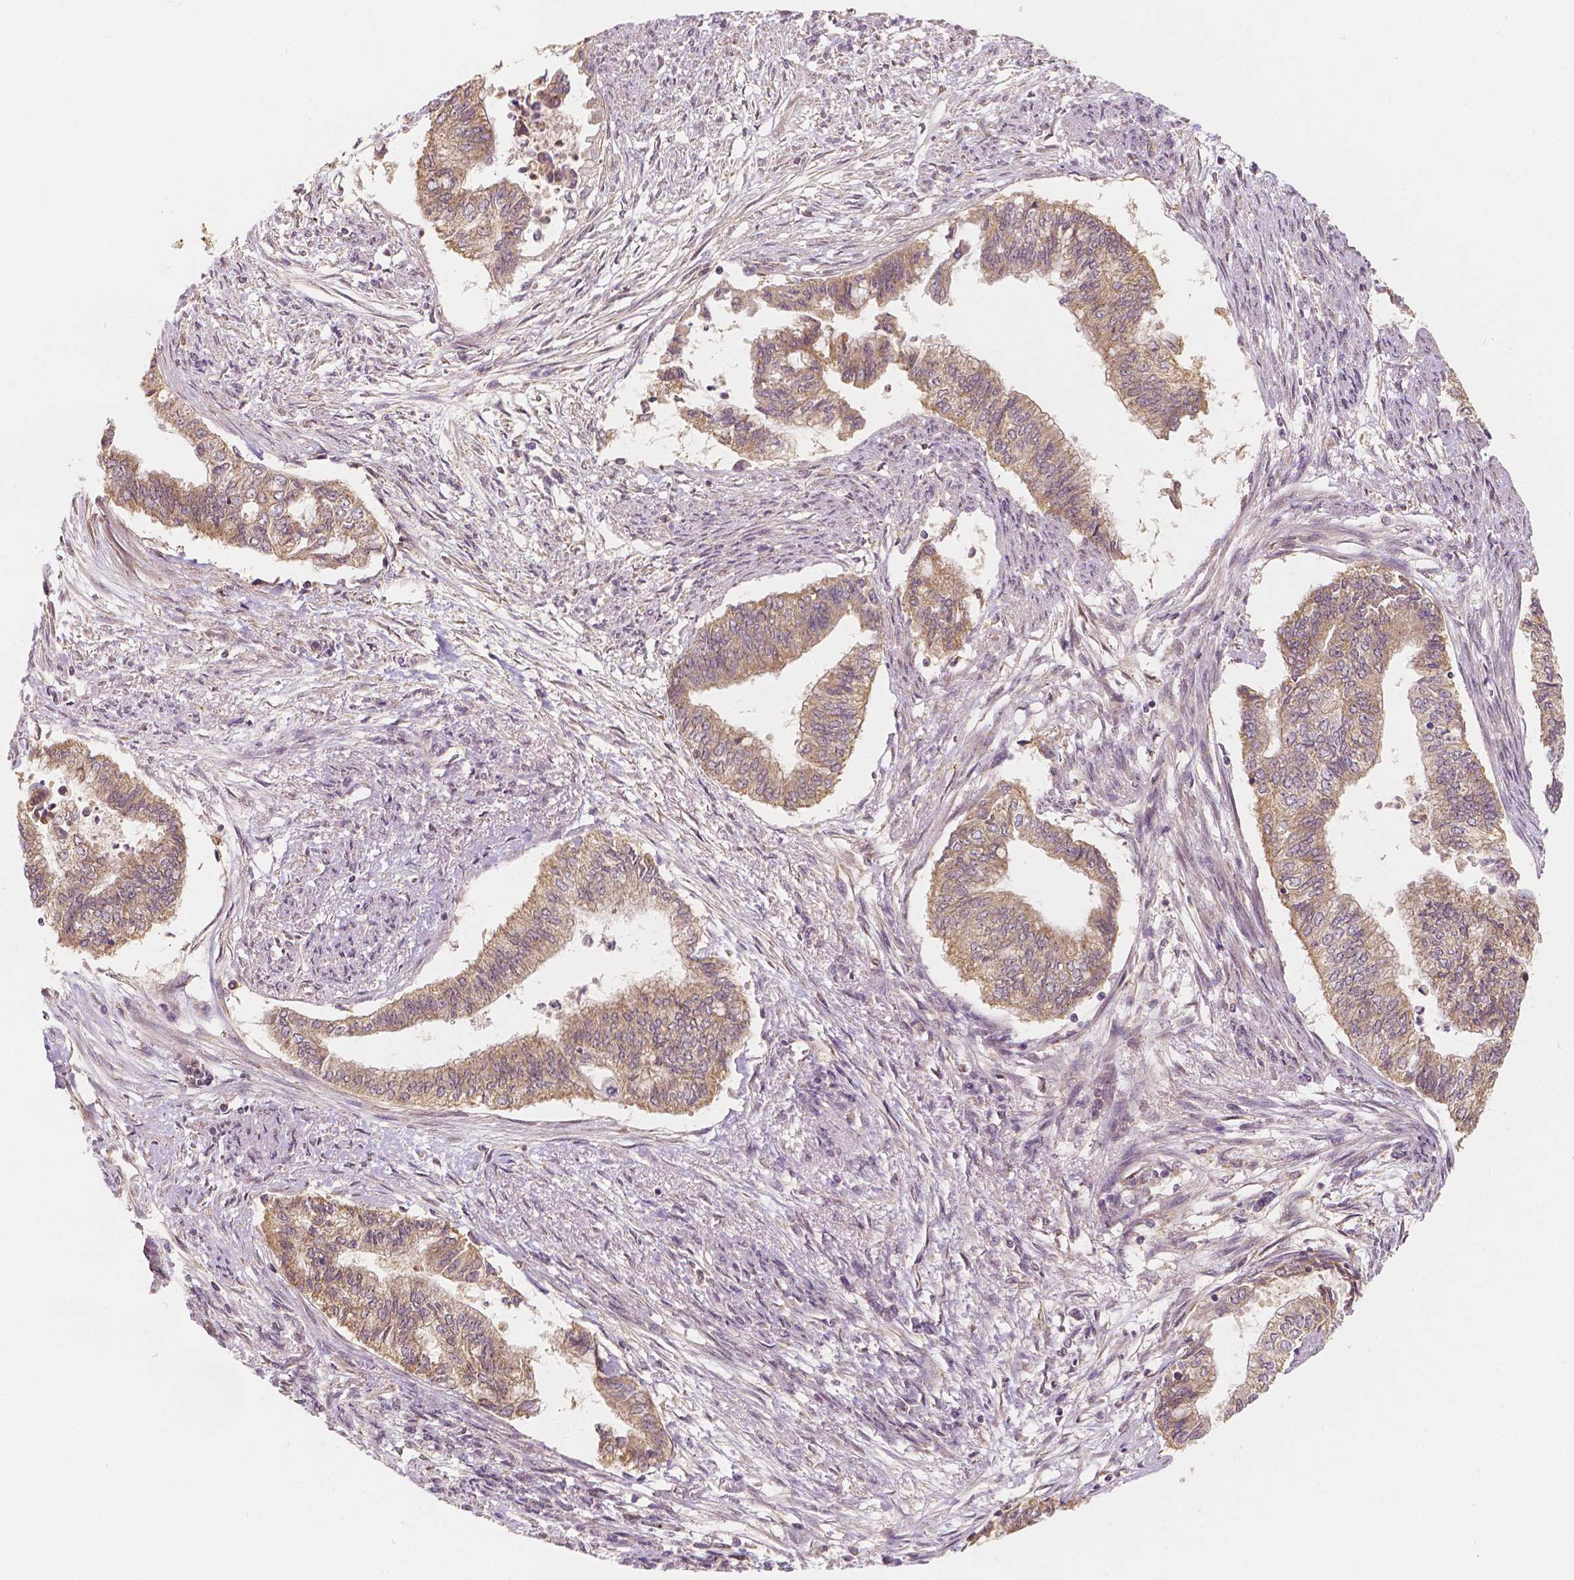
{"staining": {"intensity": "weak", "quantity": ">75%", "location": "cytoplasmic/membranous"}, "tissue": "endometrial cancer", "cell_type": "Tumor cells", "image_type": "cancer", "snomed": [{"axis": "morphology", "description": "Adenocarcinoma, NOS"}, {"axis": "topography", "description": "Endometrium"}], "caption": "The image reveals staining of endometrial cancer, revealing weak cytoplasmic/membranous protein positivity (brown color) within tumor cells.", "gene": "SNX12", "patient": {"sex": "female", "age": 65}}